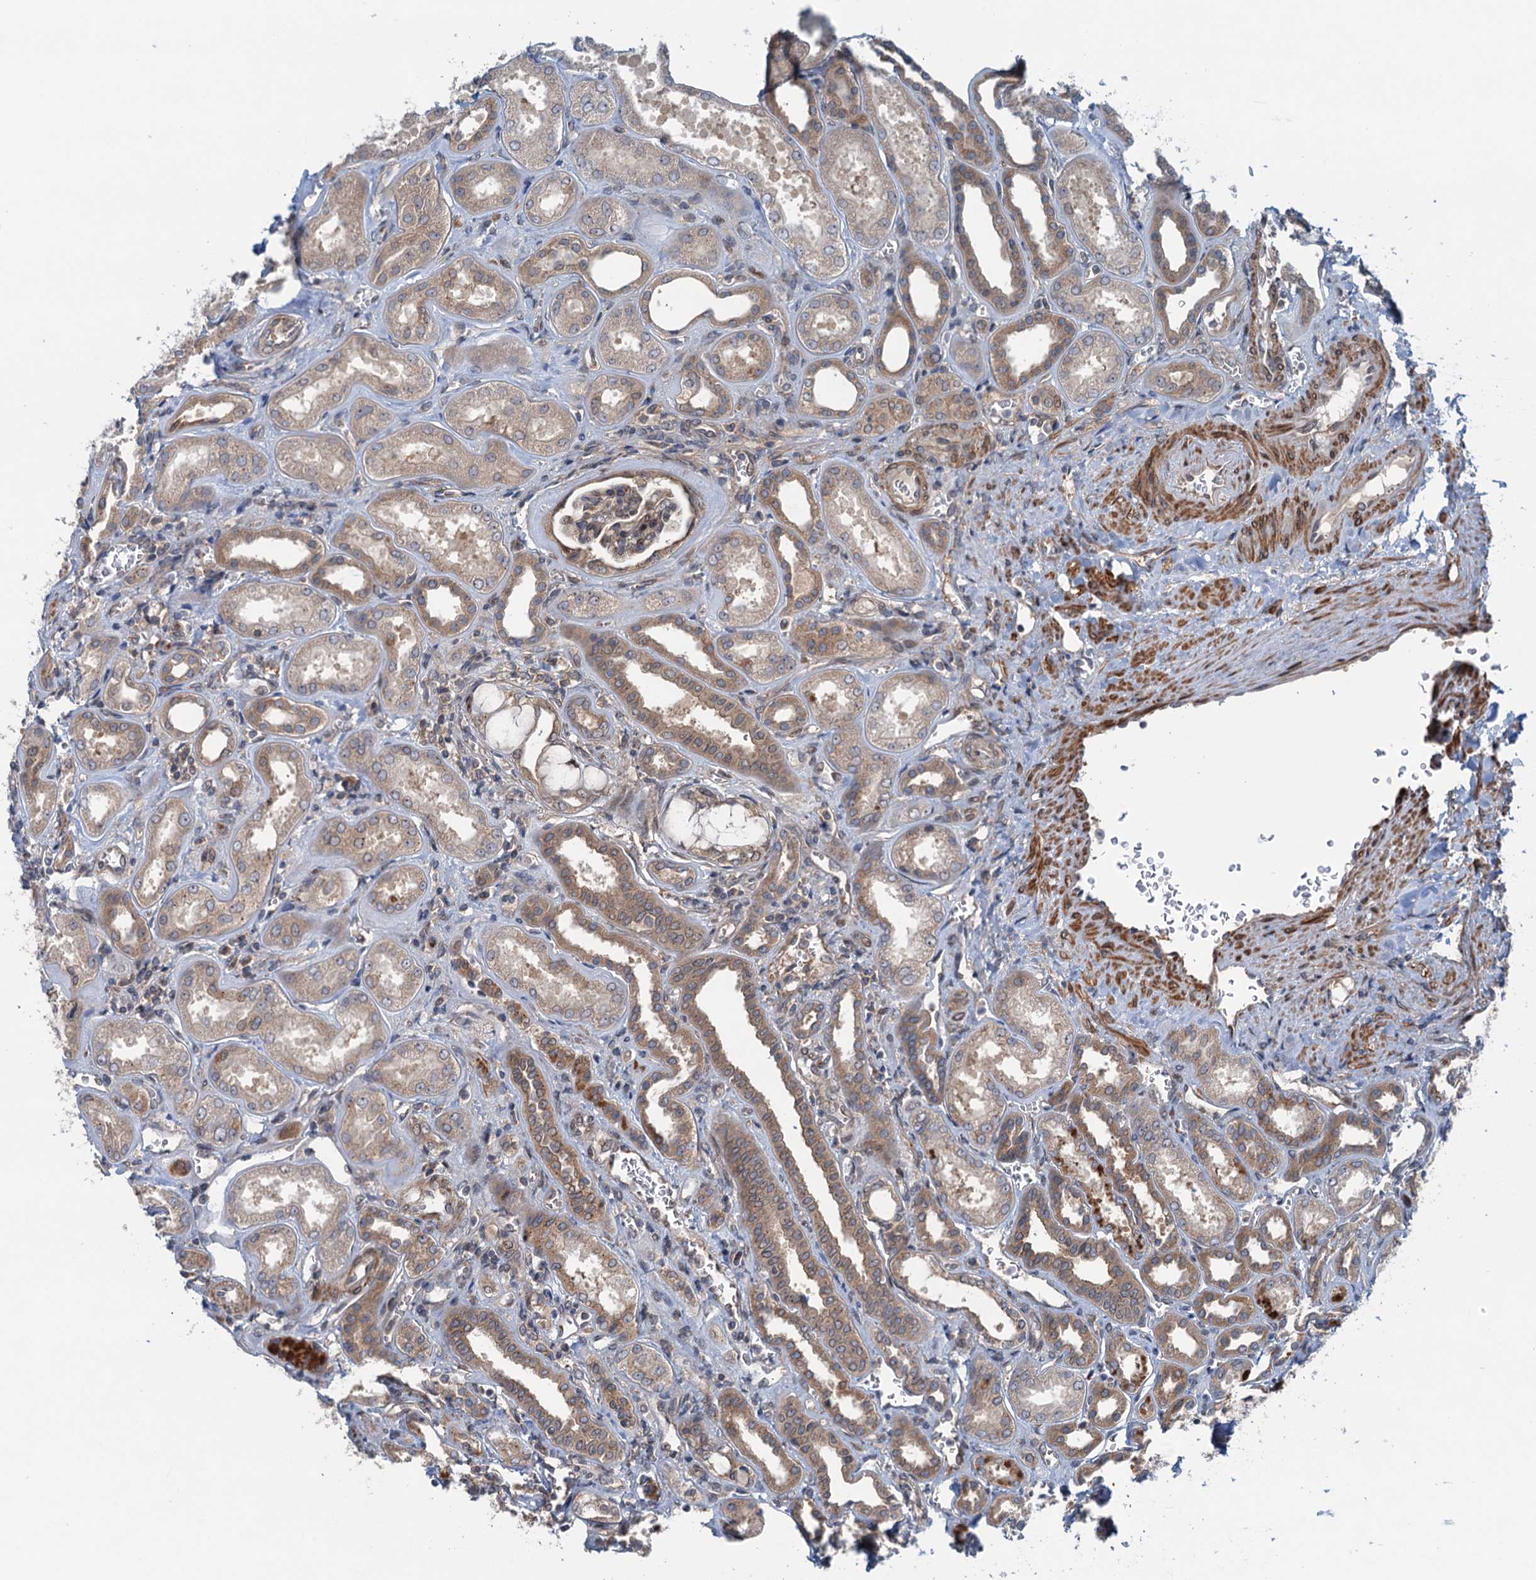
{"staining": {"intensity": "weak", "quantity": "25%-75%", "location": "nuclear"}, "tissue": "kidney", "cell_type": "Cells in glomeruli", "image_type": "normal", "snomed": [{"axis": "morphology", "description": "Normal tissue, NOS"}, {"axis": "morphology", "description": "Adenocarcinoma, NOS"}, {"axis": "topography", "description": "Kidney"}], "caption": "Kidney stained with DAB (3,3'-diaminobenzidine) immunohistochemistry (IHC) reveals low levels of weak nuclear expression in about 25%-75% of cells in glomeruli.", "gene": "DYNC2I2", "patient": {"sex": "female", "age": 68}}